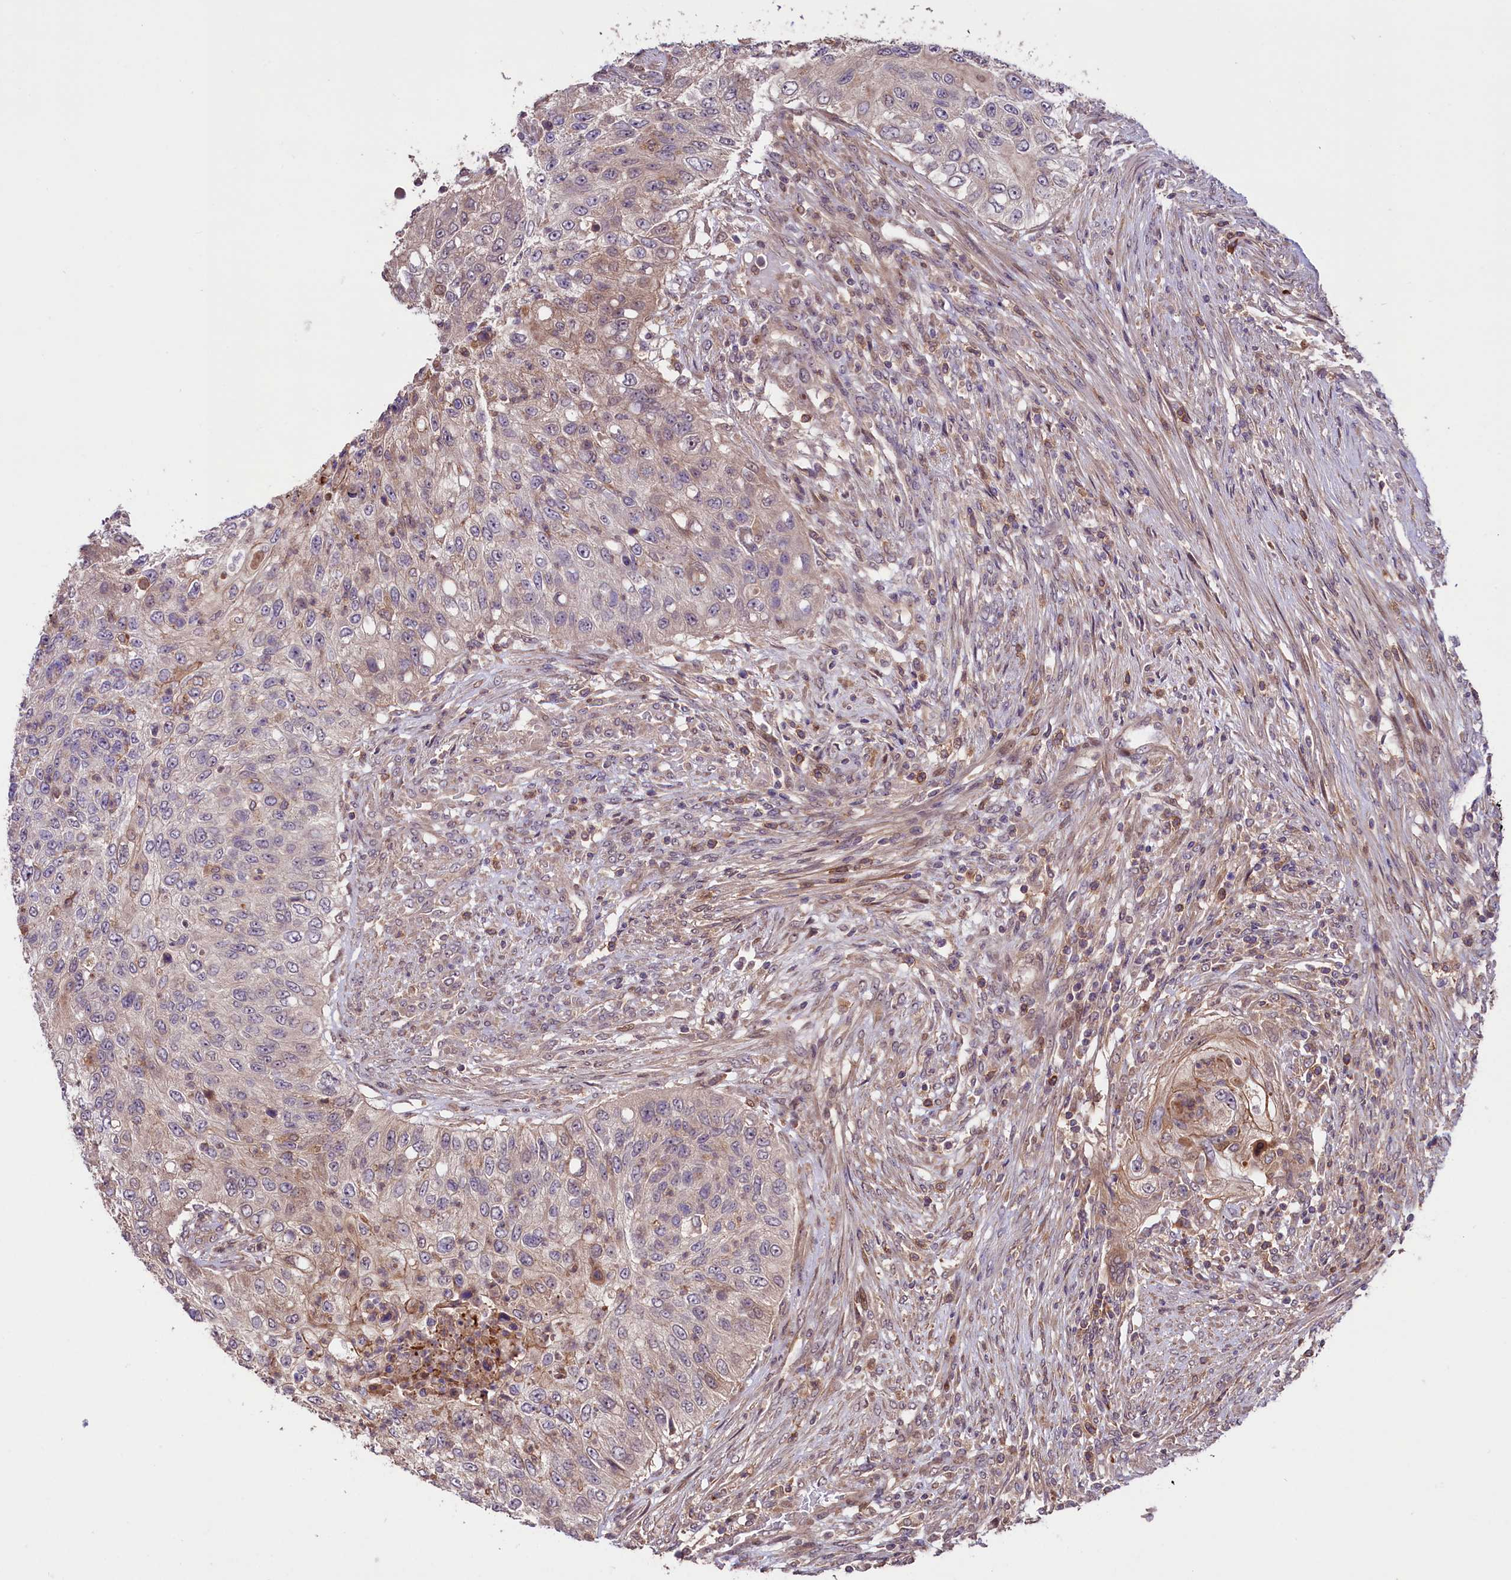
{"staining": {"intensity": "moderate", "quantity": "<25%", "location": "cytoplasmic/membranous"}, "tissue": "urothelial cancer", "cell_type": "Tumor cells", "image_type": "cancer", "snomed": [{"axis": "morphology", "description": "Urothelial carcinoma, High grade"}, {"axis": "topography", "description": "Urinary bladder"}], "caption": "An immunohistochemistry histopathology image of neoplastic tissue is shown. Protein staining in brown labels moderate cytoplasmic/membranous positivity in urothelial cancer within tumor cells.", "gene": "RIC8A", "patient": {"sex": "female", "age": 60}}